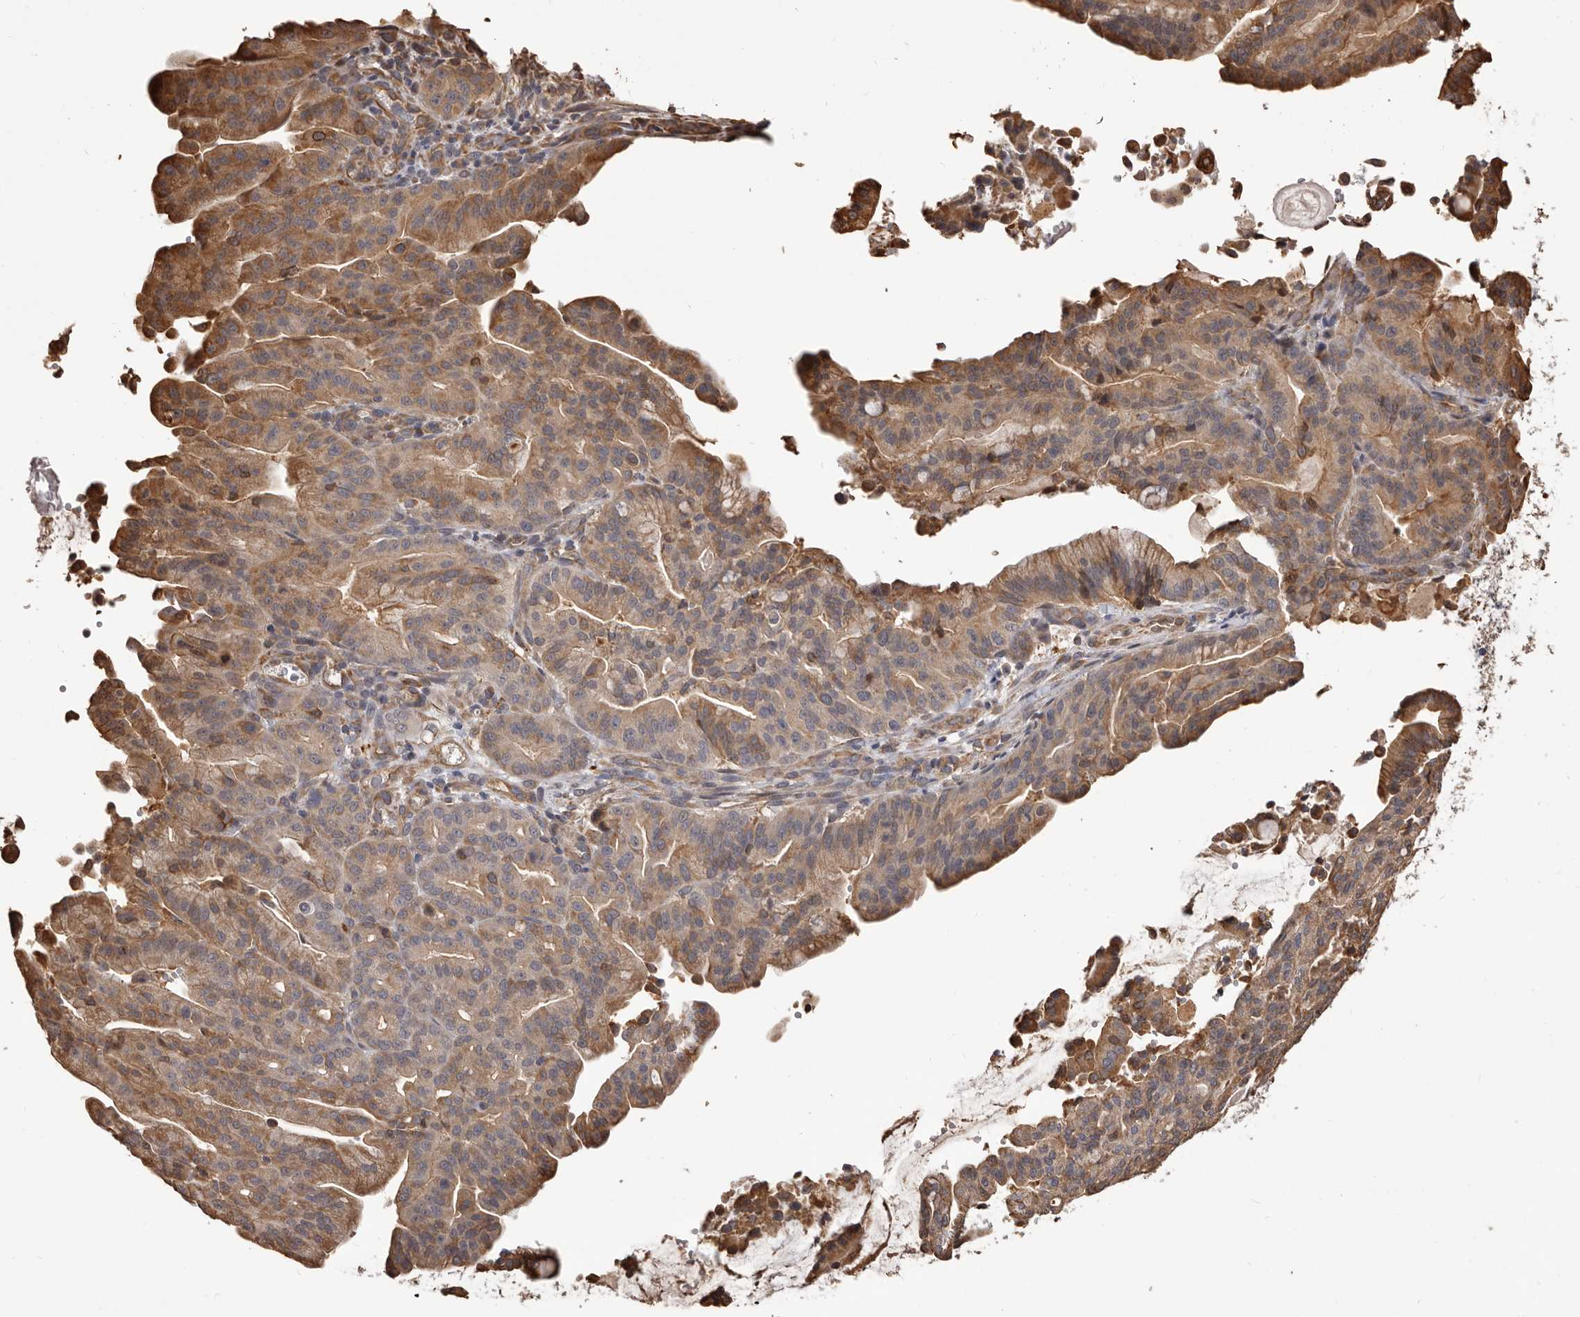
{"staining": {"intensity": "moderate", "quantity": ">75%", "location": "cytoplasmic/membranous"}, "tissue": "pancreatic cancer", "cell_type": "Tumor cells", "image_type": "cancer", "snomed": [{"axis": "morphology", "description": "Adenocarcinoma, NOS"}, {"axis": "topography", "description": "Pancreas"}], "caption": "Protein expression analysis of adenocarcinoma (pancreatic) reveals moderate cytoplasmic/membranous positivity in approximately >75% of tumor cells. (brown staining indicates protein expression, while blue staining denotes nuclei).", "gene": "ALPK1", "patient": {"sex": "male", "age": 63}}